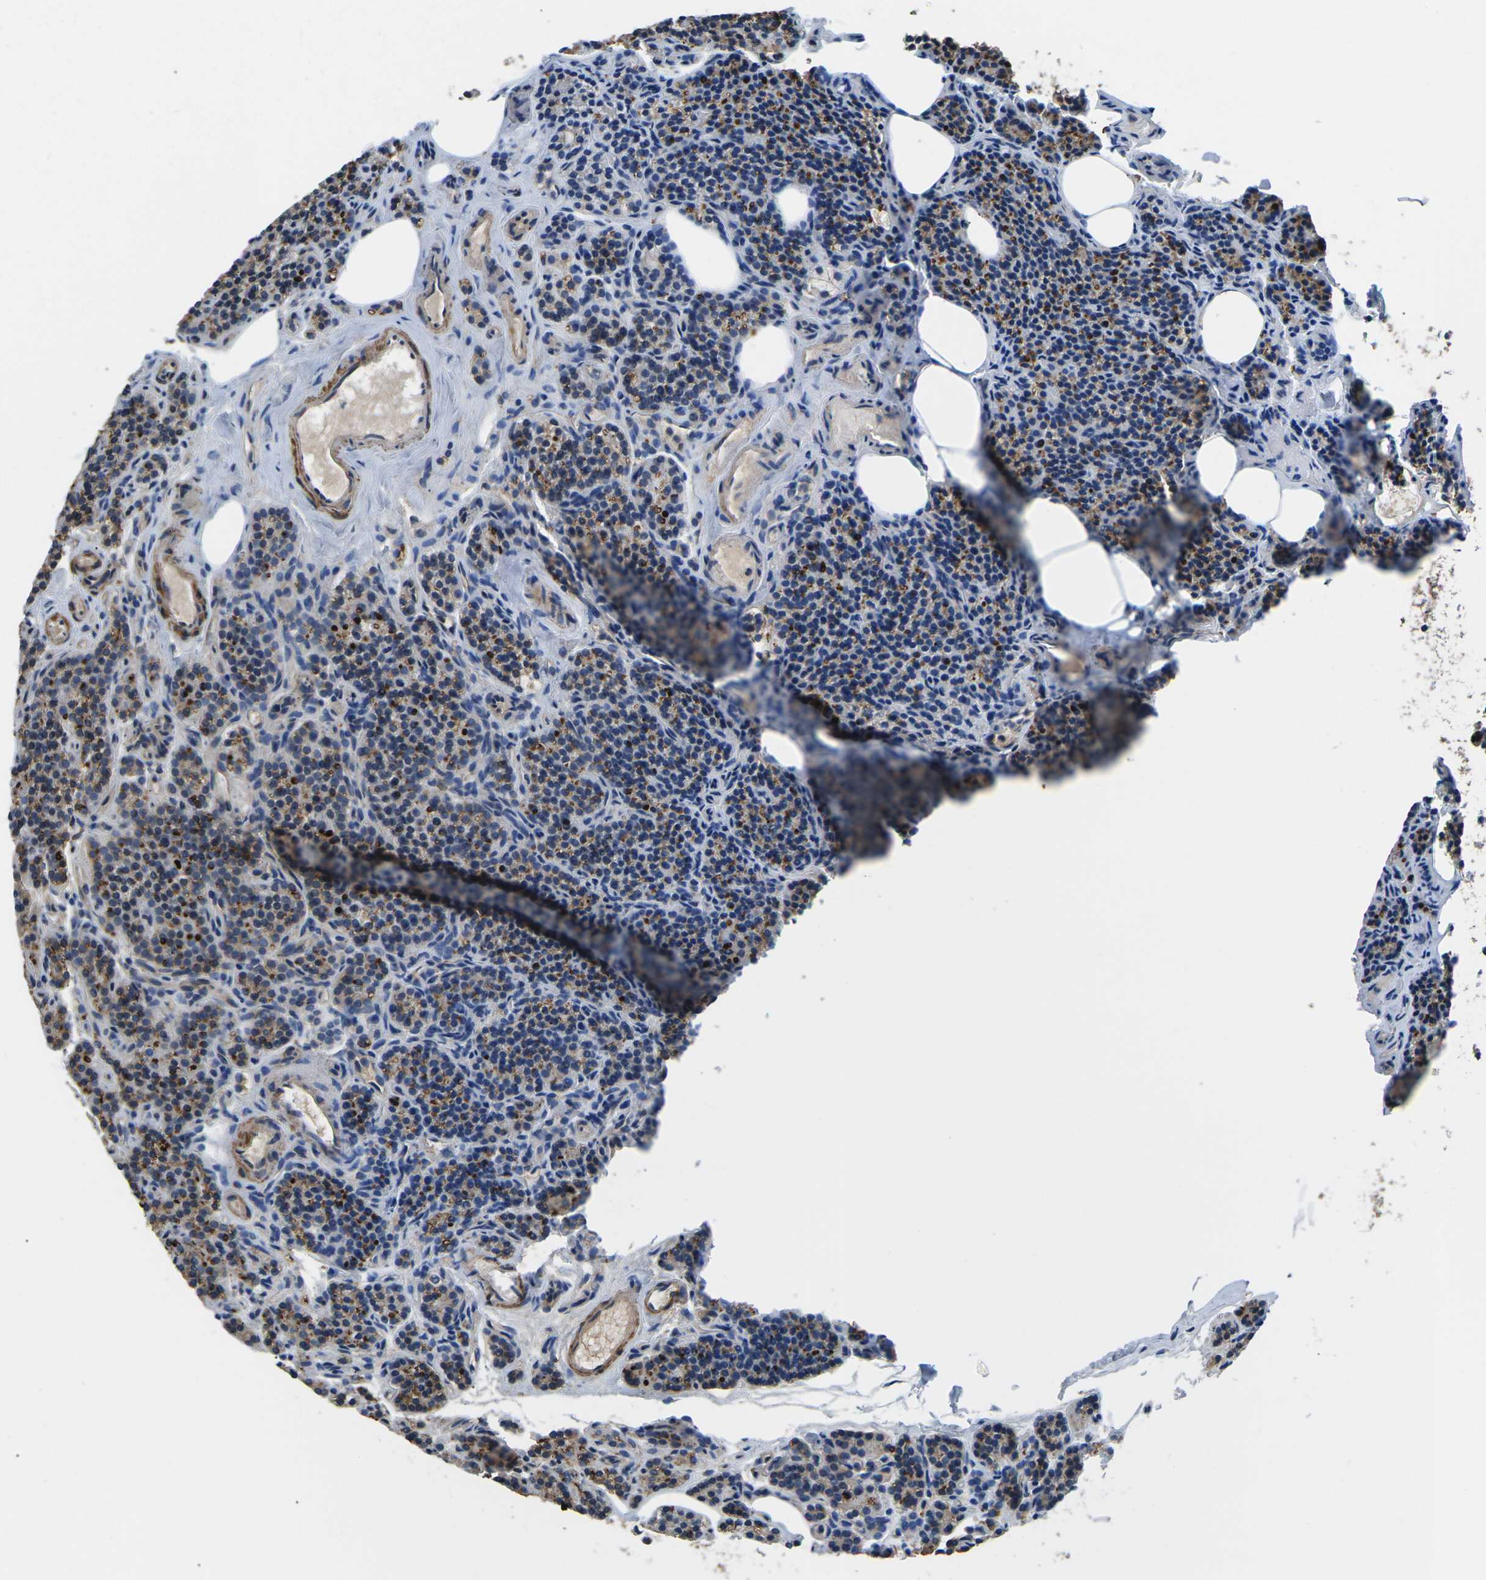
{"staining": {"intensity": "moderate", "quantity": "25%-75%", "location": "cytoplasmic/membranous"}, "tissue": "parathyroid gland", "cell_type": "Glandular cells", "image_type": "normal", "snomed": [{"axis": "morphology", "description": "Normal tissue, NOS"}, {"axis": "morphology", "description": "Adenoma, NOS"}, {"axis": "topography", "description": "Parathyroid gland"}], "caption": "Unremarkable parathyroid gland exhibits moderate cytoplasmic/membranous staining in about 25%-75% of glandular cells.", "gene": "KCNJ15", "patient": {"sex": "female", "age": 74}}